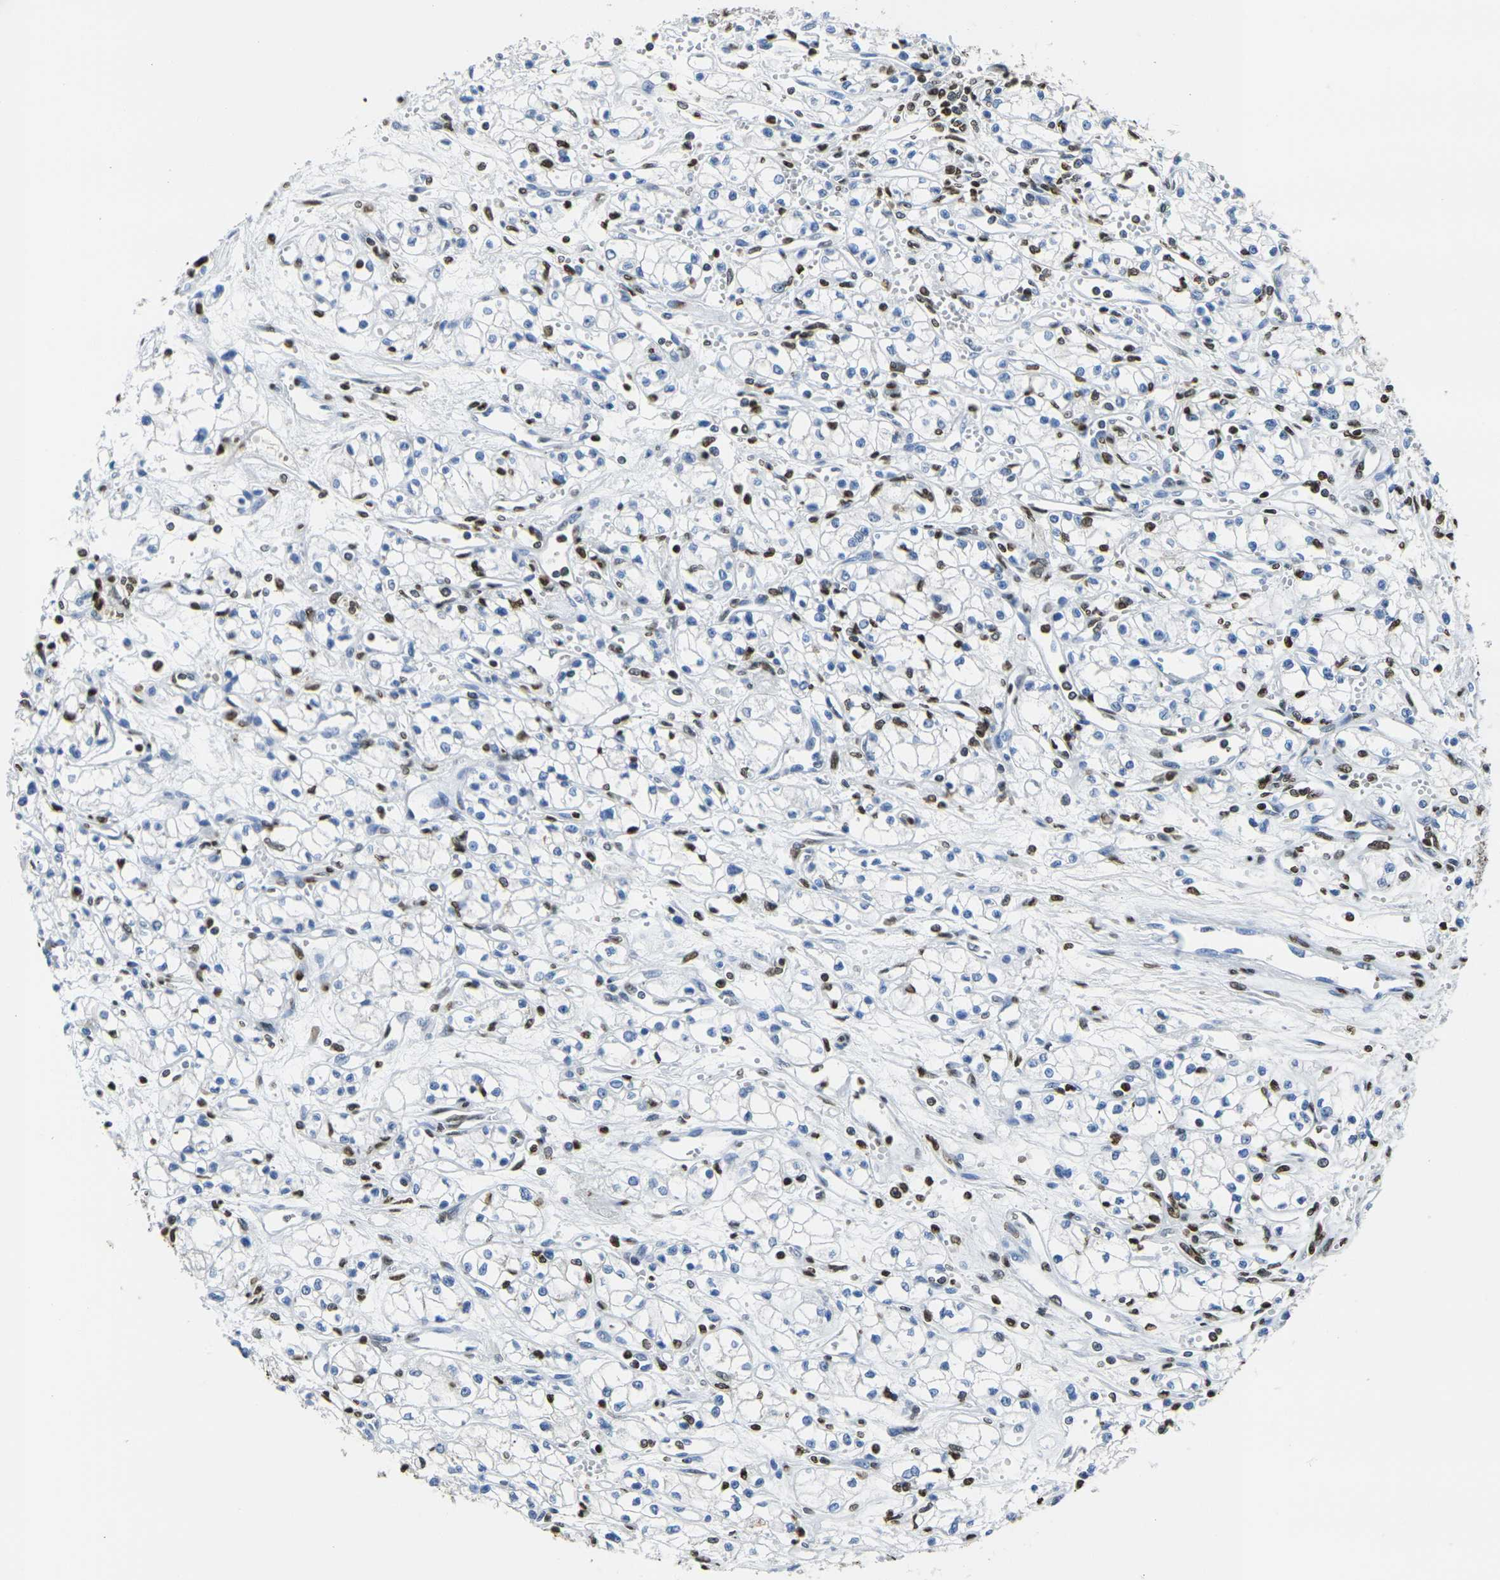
{"staining": {"intensity": "strong", "quantity": "<25%", "location": "nuclear"}, "tissue": "renal cancer", "cell_type": "Tumor cells", "image_type": "cancer", "snomed": [{"axis": "morphology", "description": "Normal tissue, NOS"}, {"axis": "morphology", "description": "Adenocarcinoma, NOS"}, {"axis": "topography", "description": "Kidney"}], "caption": "Adenocarcinoma (renal) tissue reveals strong nuclear staining in about <25% of tumor cells The staining is performed using DAB (3,3'-diaminobenzidine) brown chromogen to label protein expression. The nuclei are counter-stained blue using hematoxylin.", "gene": "DRAXIN", "patient": {"sex": "male", "age": 59}}